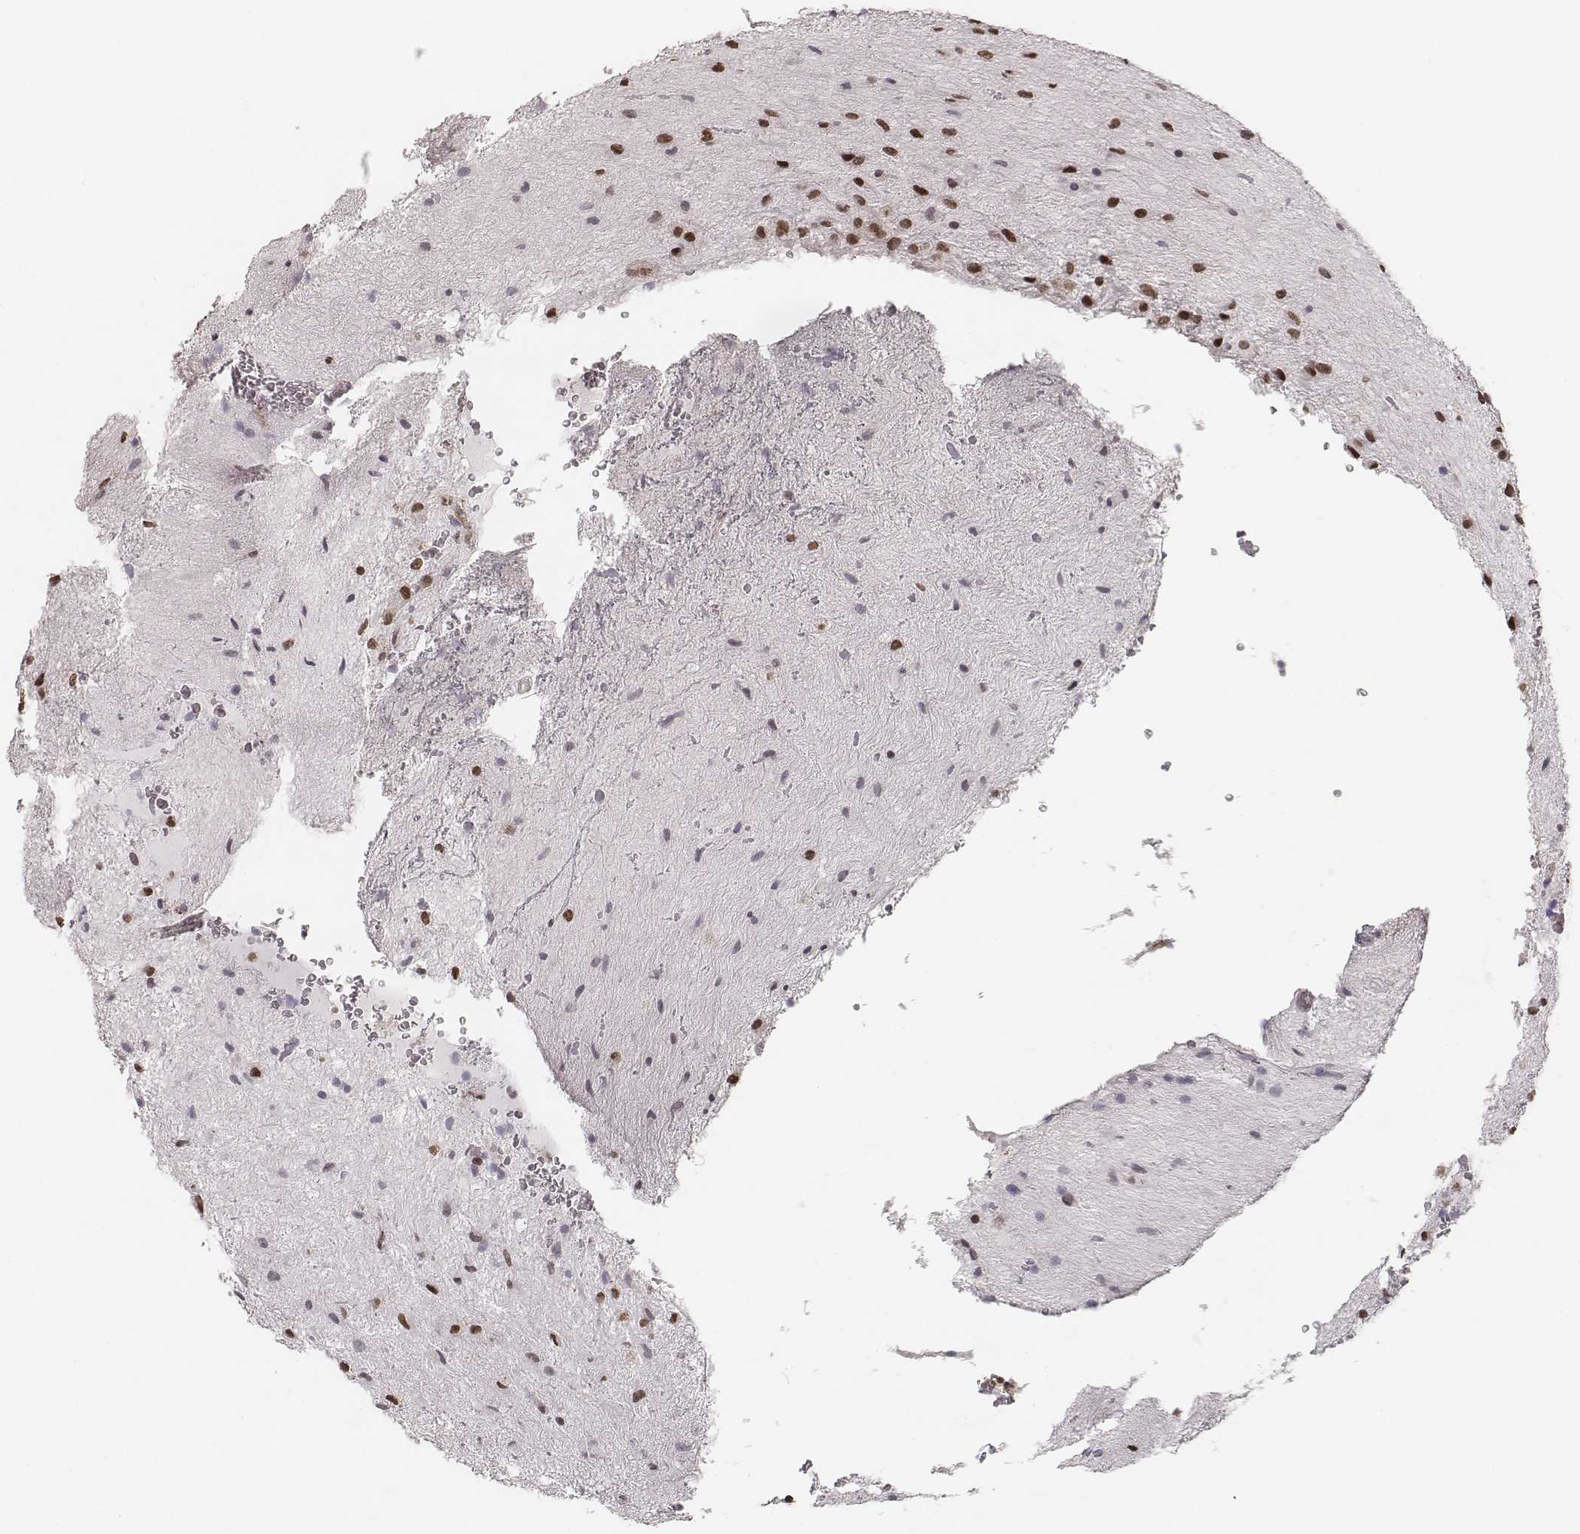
{"staining": {"intensity": "moderate", "quantity": ">75%", "location": "nuclear"}, "tissue": "glioma", "cell_type": "Tumor cells", "image_type": "cancer", "snomed": [{"axis": "morphology", "description": "Glioma, malignant, Low grade"}, {"axis": "topography", "description": "Cerebellum"}], "caption": "Immunohistochemistry staining of glioma, which displays medium levels of moderate nuclear positivity in about >75% of tumor cells indicating moderate nuclear protein positivity. The staining was performed using DAB (3,3'-diaminobenzidine) (brown) for protein detection and nuclei were counterstained in hematoxylin (blue).", "gene": "HMGA2", "patient": {"sex": "female", "age": 14}}